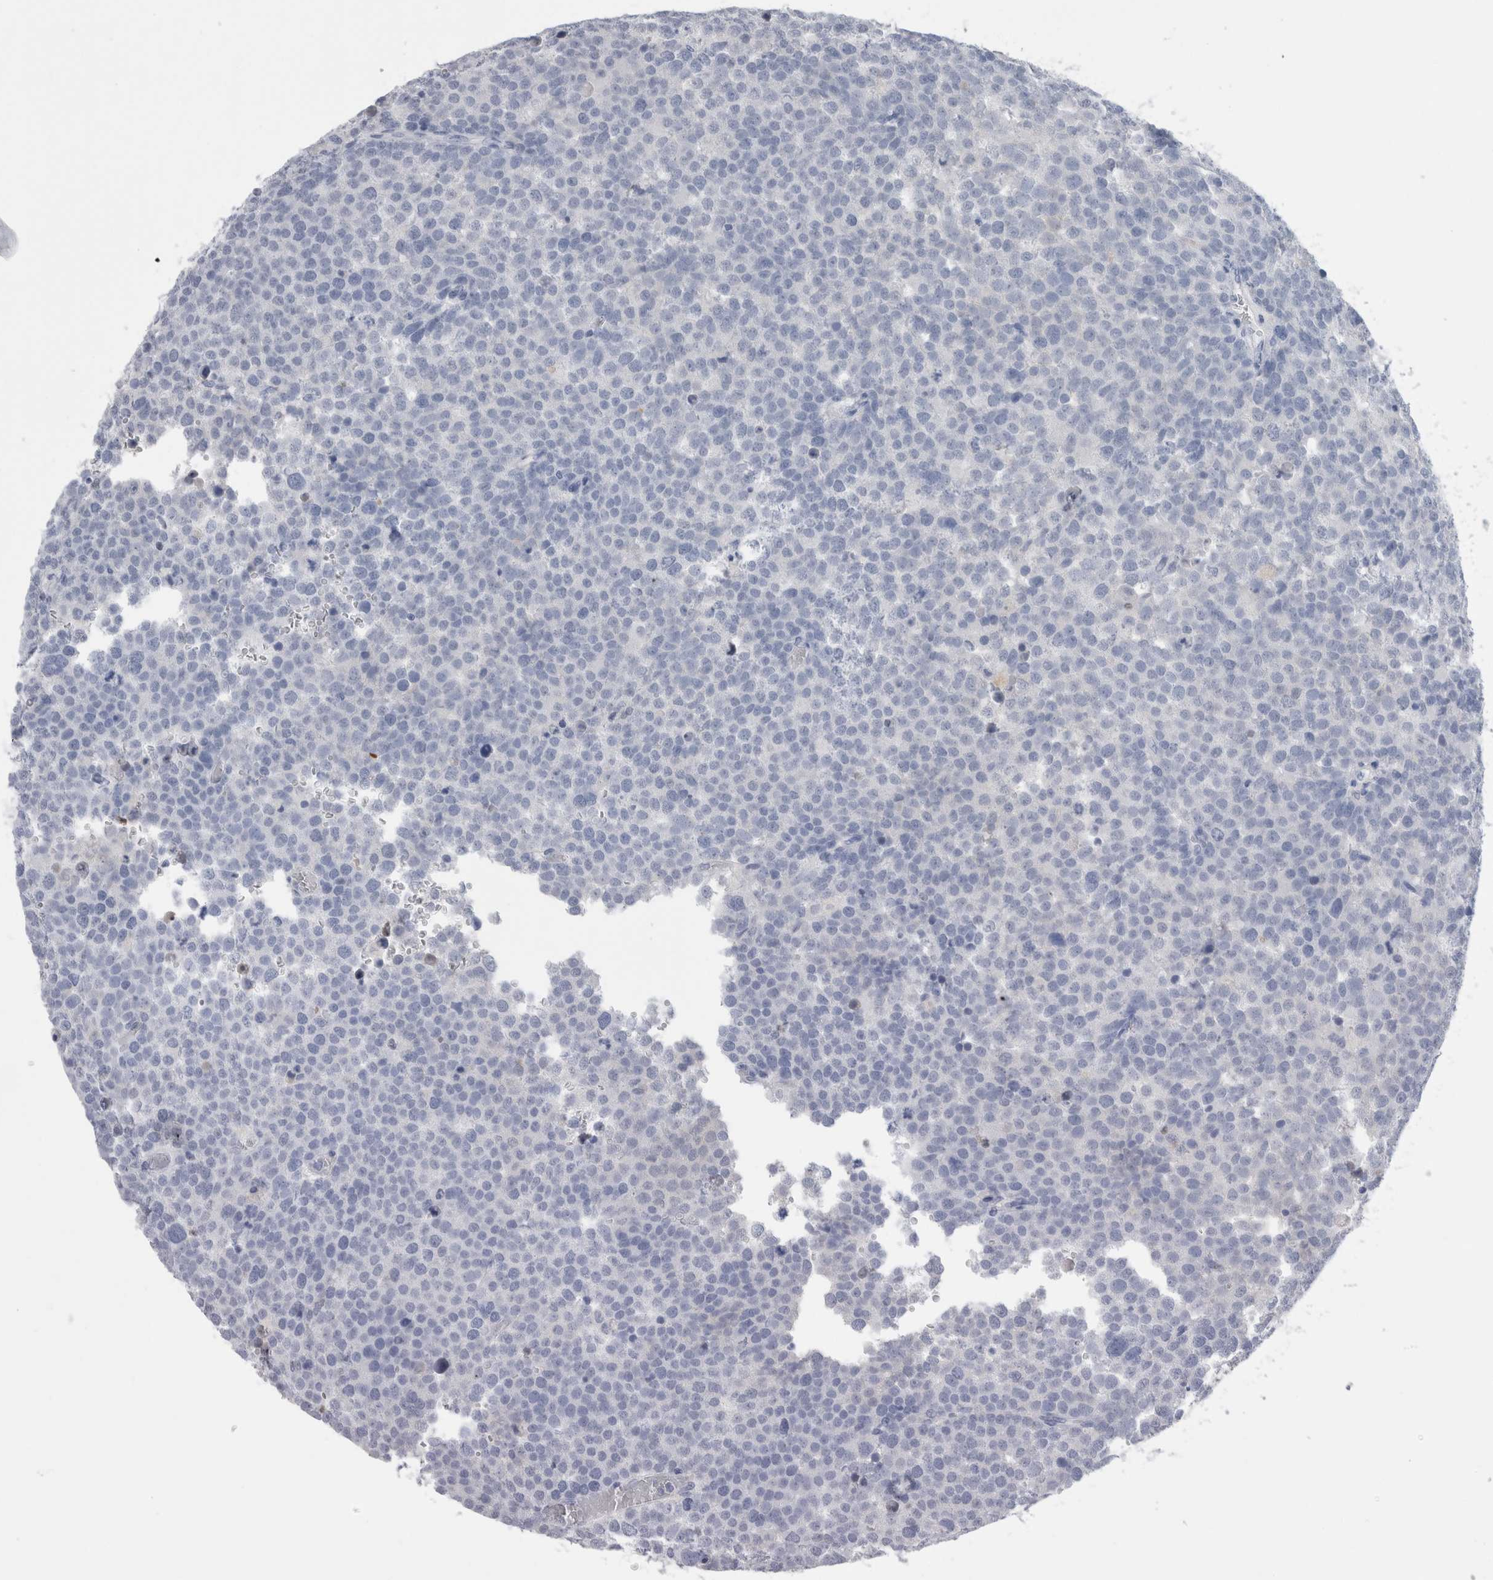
{"staining": {"intensity": "negative", "quantity": "none", "location": "none"}, "tissue": "testis cancer", "cell_type": "Tumor cells", "image_type": "cancer", "snomed": [{"axis": "morphology", "description": "Seminoma, NOS"}, {"axis": "topography", "description": "Testis"}], "caption": "Immunohistochemistry (IHC) photomicrograph of neoplastic tissue: human testis seminoma stained with DAB (3,3'-diaminobenzidine) exhibits no significant protein expression in tumor cells.", "gene": "CA8", "patient": {"sex": "male", "age": 71}}